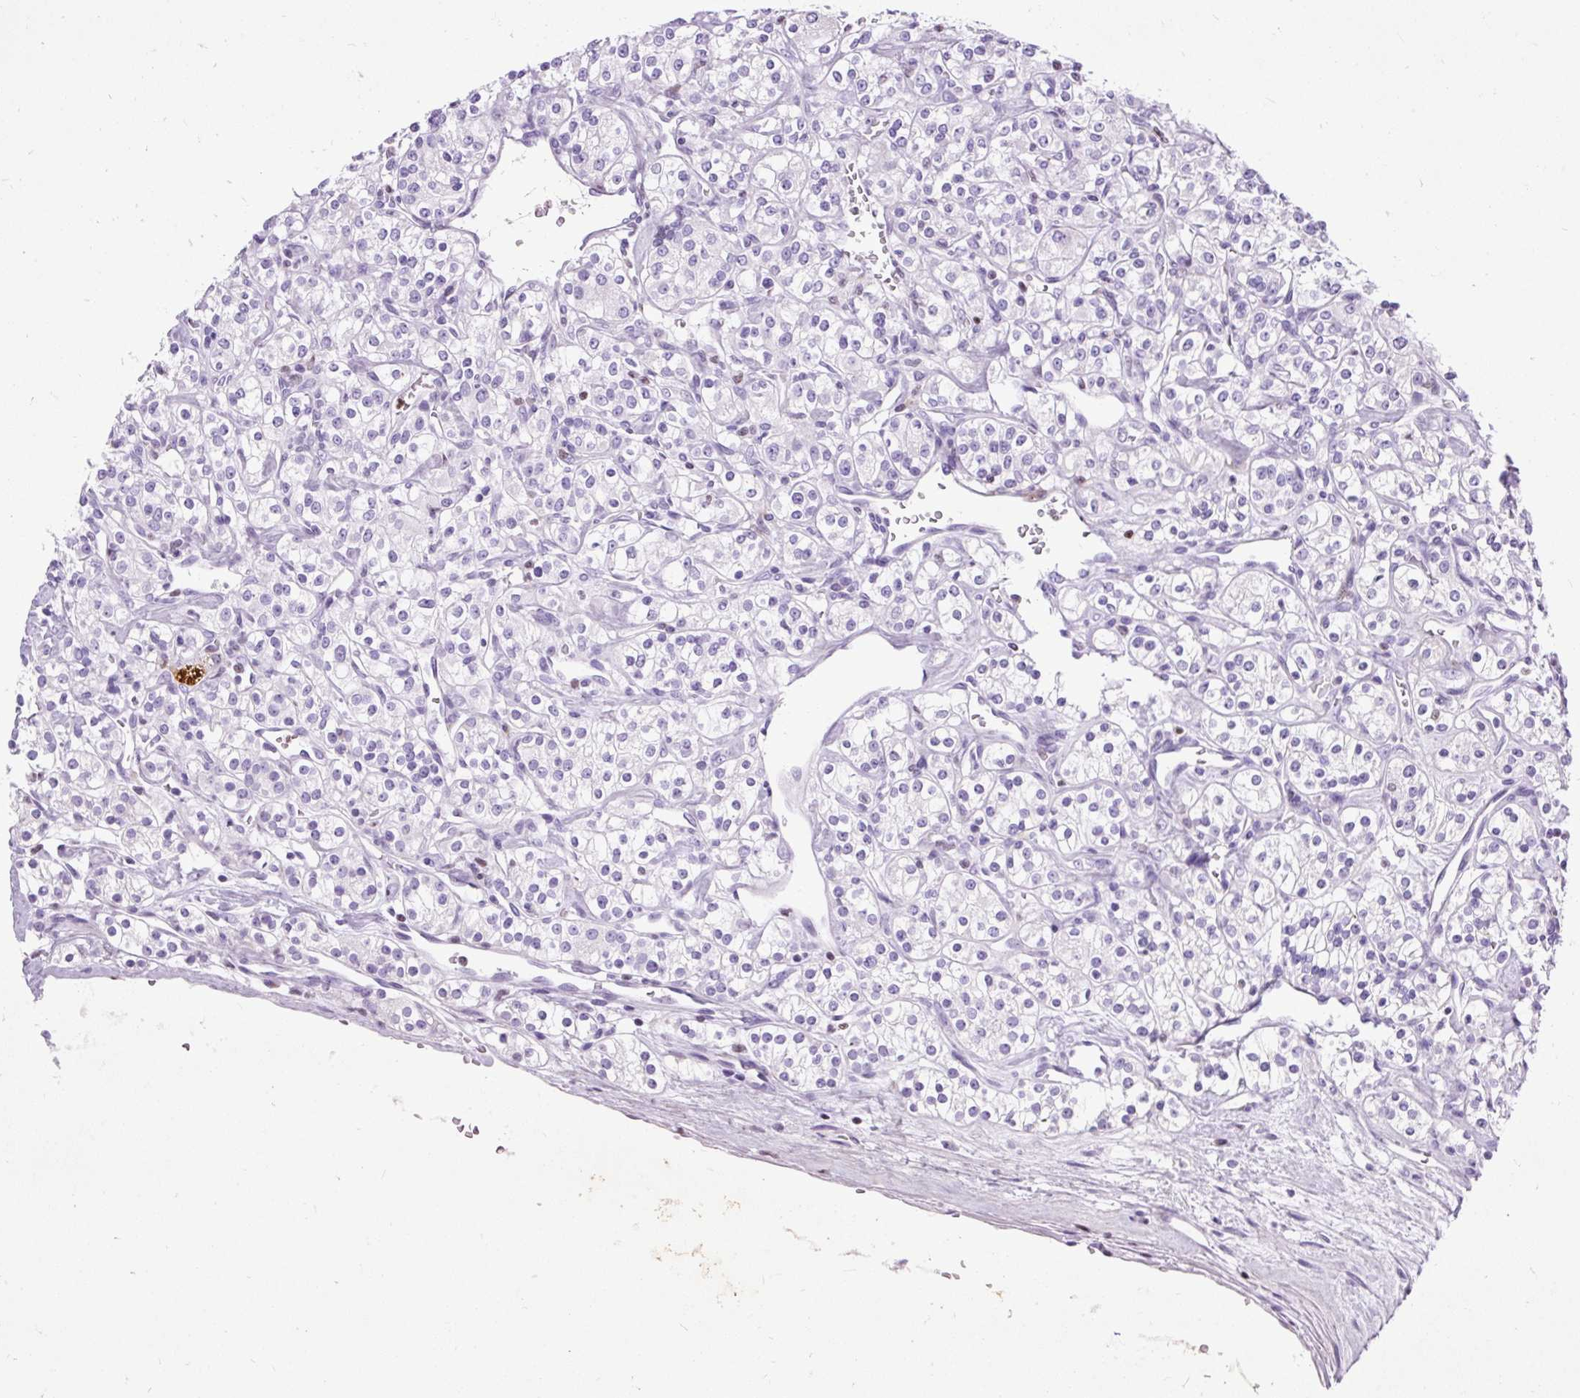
{"staining": {"intensity": "negative", "quantity": "none", "location": "none"}, "tissue": "renal cancer", "cell_type": "Tumor cells", "image_type": "cancer", "snomed": [{"axis": "morphology", "description": "Adenocarcinoma, NOS"}, {"axis": "topography", "description": "Kidney"}], "caption": "DAB immunohistochemical staining of human renal cancer demonstrates no significant positivity in tumor cells.", "gene": "SPC24", "patient": {"sex": "male", "age": 77}}